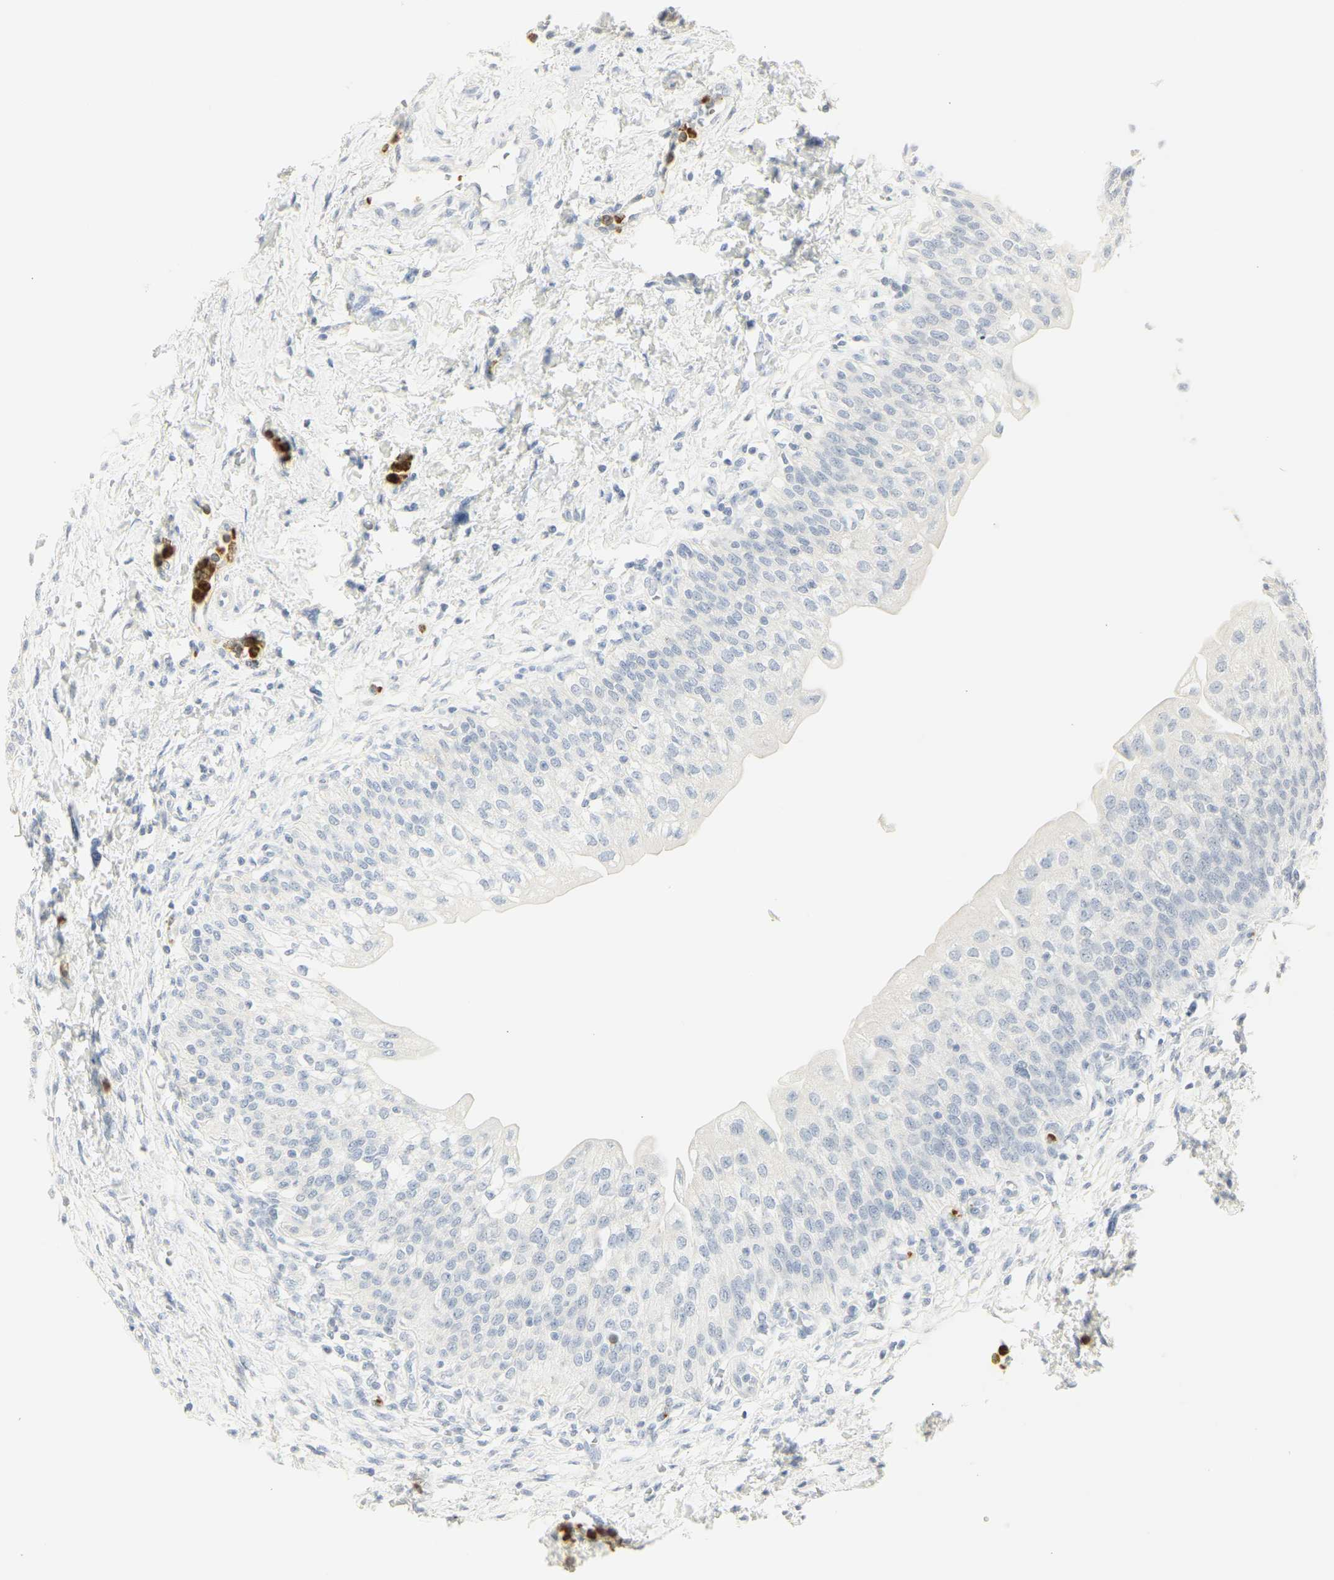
{"staining": {"intensity": "negative", "quantity": "none", "location": "none"}, "tissue": "urinary bladder", "cell_type": "Urothelial cells", "image_type": "normal", "snomed": [{"axis": "morphology", "description": "Normal tissue, NOS"}, {"axis": "topography", "description": "Urinary bladder"}], "caption": "This histopathology image is of normal urinary bladder stained with IHC to label a protein in brown with the nuclei are counter-stained blue. There is no positivity in urothelial cells. (DAB (3,3'-diaminobenzidine) immunohistochemistry (IHC), high magnification).", "gene": "MPO", "patient": {"sex": "male", "age": 55}}